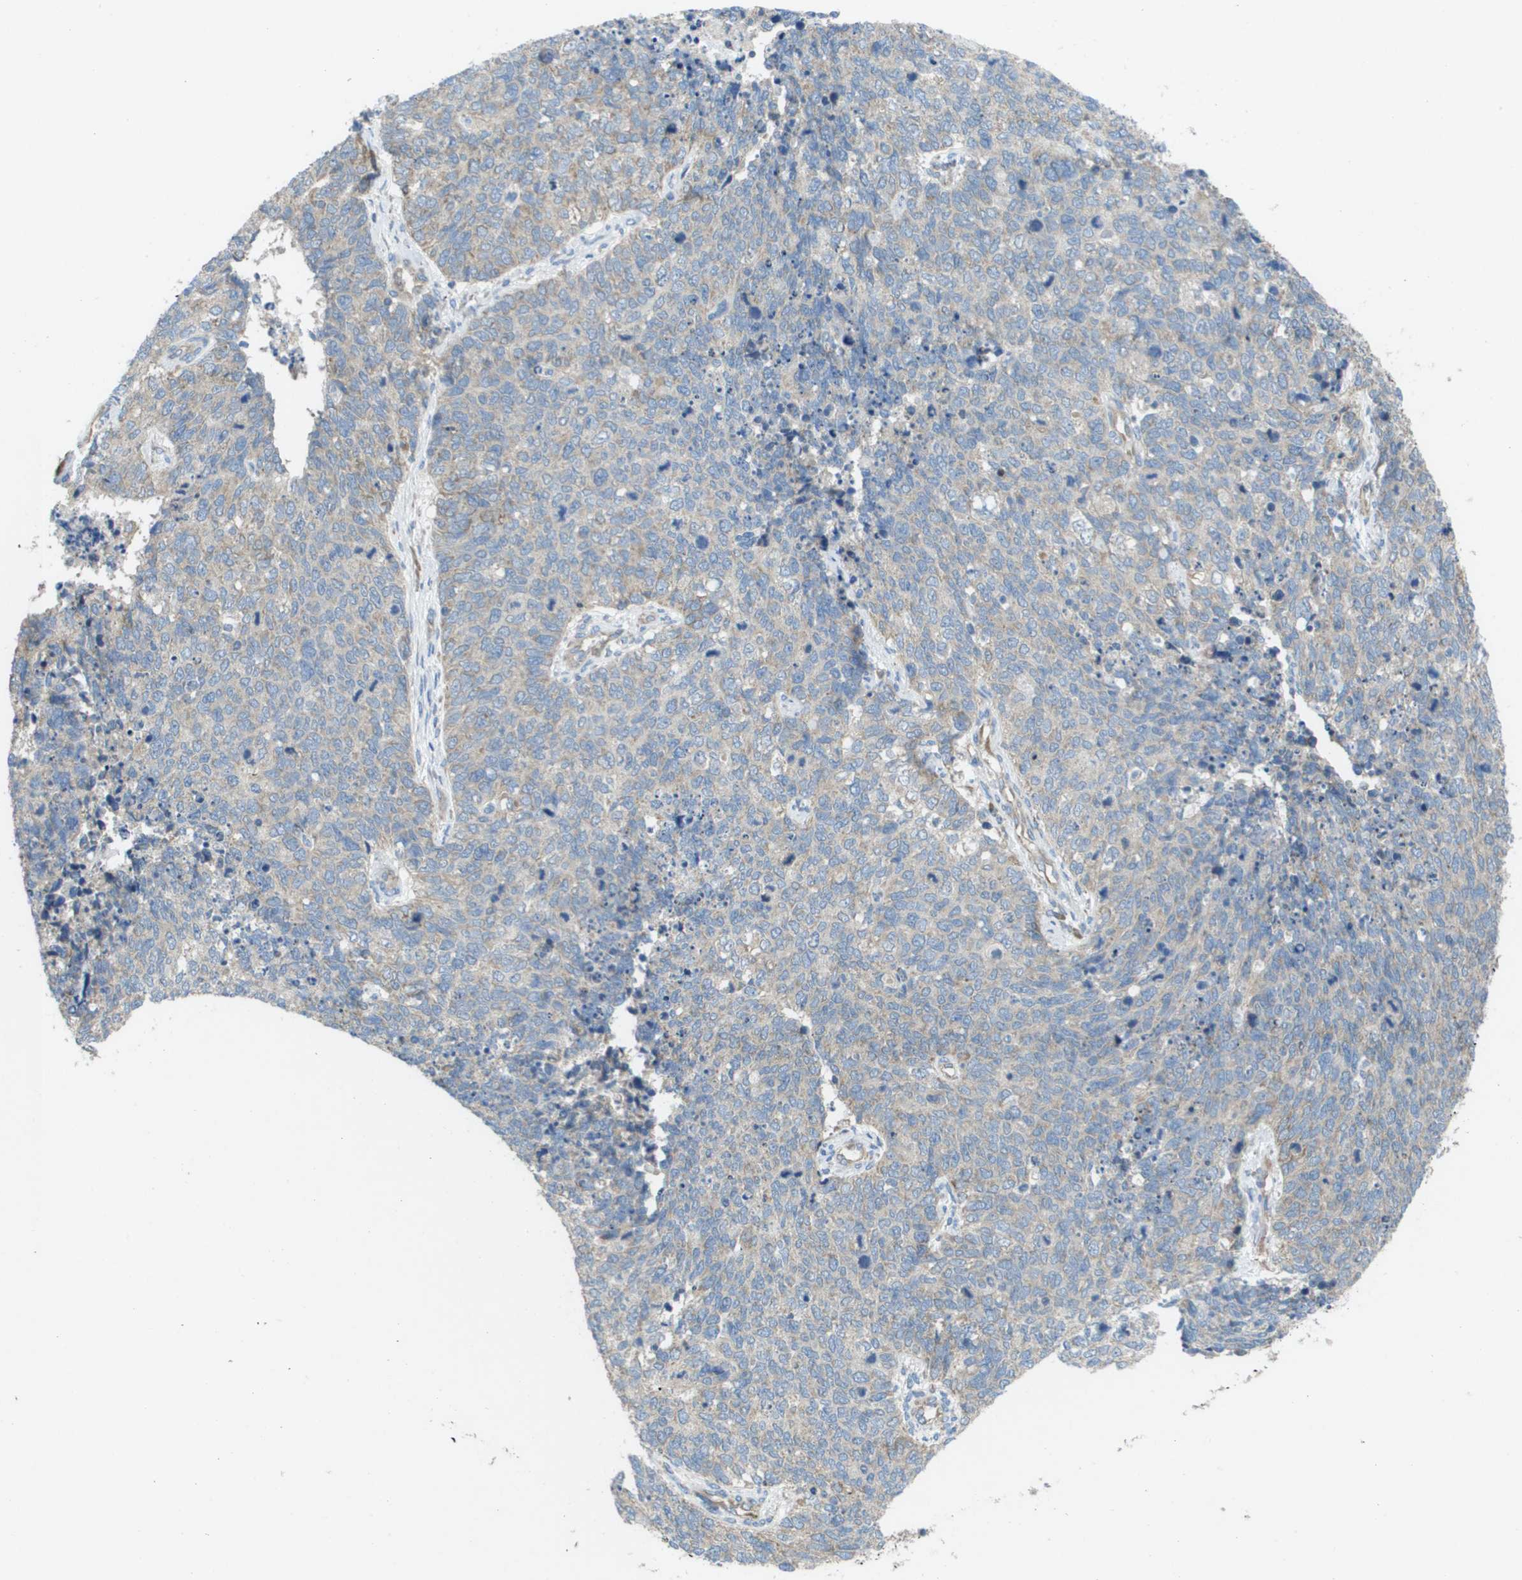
{"staining": {"intensity": "weak", "quantity": "25%-75%", "location": "cytoplasmic/membranous"}, "tissue": "cervical cancer", "cell_type": "Tumor cells", "image_type": "cancer", "snomed": [{"axis": "morphology", "description": "Squamous cell carcinoma, NOS"}, {"axis": "topography", "description": "Cervix"}], "caption": "An image of cervical cancer (squamous cell carcinoma) stained for a protein shows weak cytoplasmic/membranous brown staining in tumor cells. The staining was performed using DAB to visualize the protein expression in brown, while the nuclei were stained in blue with hematoxylin (Magnification: 20x).", "gene": "CLCN2", "patient": {"sex": "female", "age": 63}}